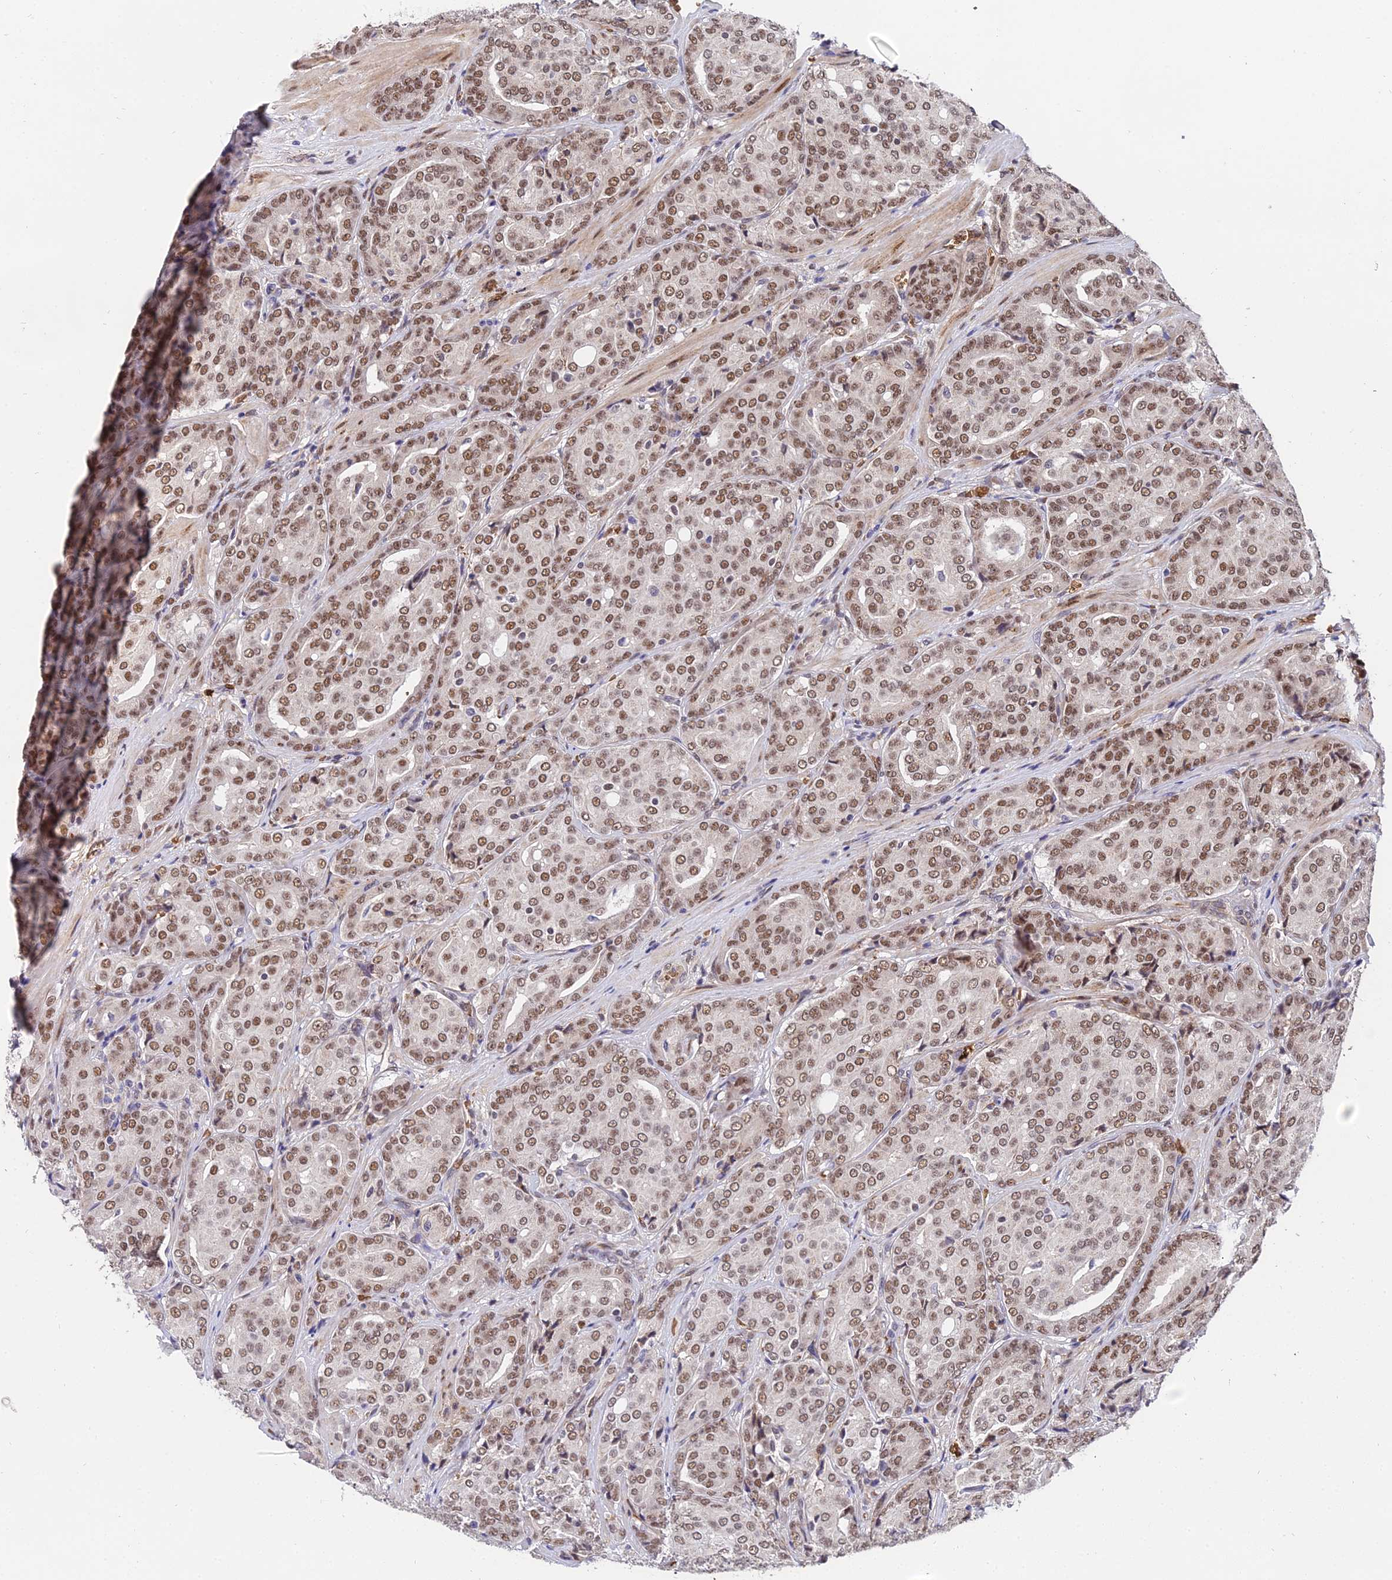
{"staining": {"intensity": "moderate", "quantity": ">75%", "location": "nuclear"}, "tissue": "prostate cancer", "cell_type": "Tumor cells", "image_type": "cancer", "snomed": [{"axis": "morphology", "description": "Adenocarcinoma, High grade"}, {"axis": "topography", "description": "Prostate"}], "caption": "A brown stain labels moderate nuclear staining of a protein in prostate cancer tumor cells. (DAB = brown stain, brightfield microscopy at high magnification).", "gene": "BCL9", "patient": {"sex": "male", "age": 68}}